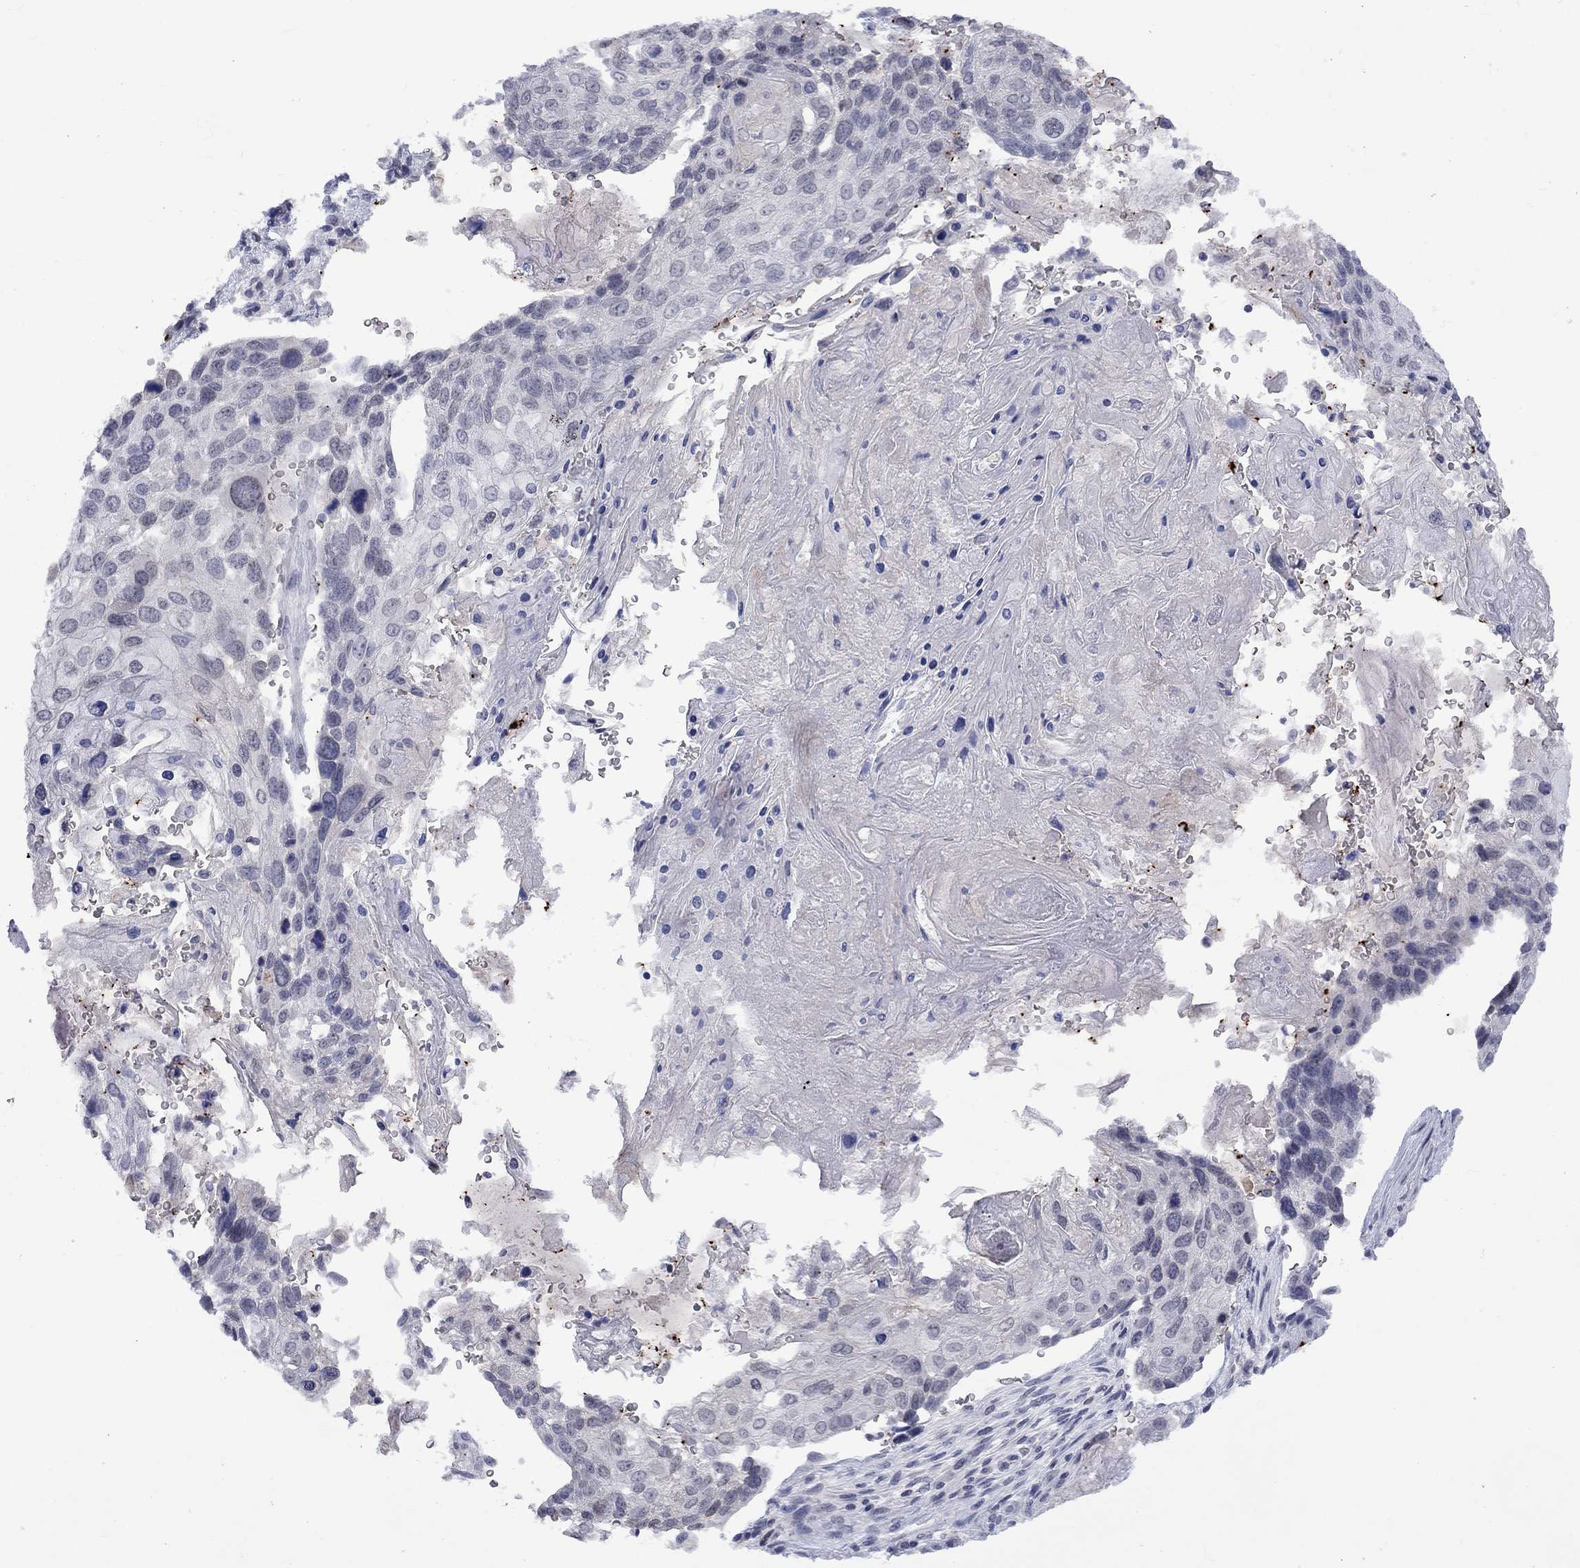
{"staining": {"intensity": "negative", "quantity": "none", "location": "none"}, "tissue": "lung cancer", "cell_type": "Tumor cells", "image_type": "cancer", "snomed": [{"axis": "morphology", "description": "Normal tissue, NOS"}, {"axis": "morphology", "description": "Squamous cell carcinoma, NOS"}, {"axis": "topography", "description": "Bronchus"}, {"axis": "topography", "description": "Lung"}], "caption": "IHC histopathology image of neoplastic tissue: human lung cancer stained with DAB shows no significant protein expression in tumor cells.", "gene": "NSMF", "patient": {"sex": "male", "age": 69}}